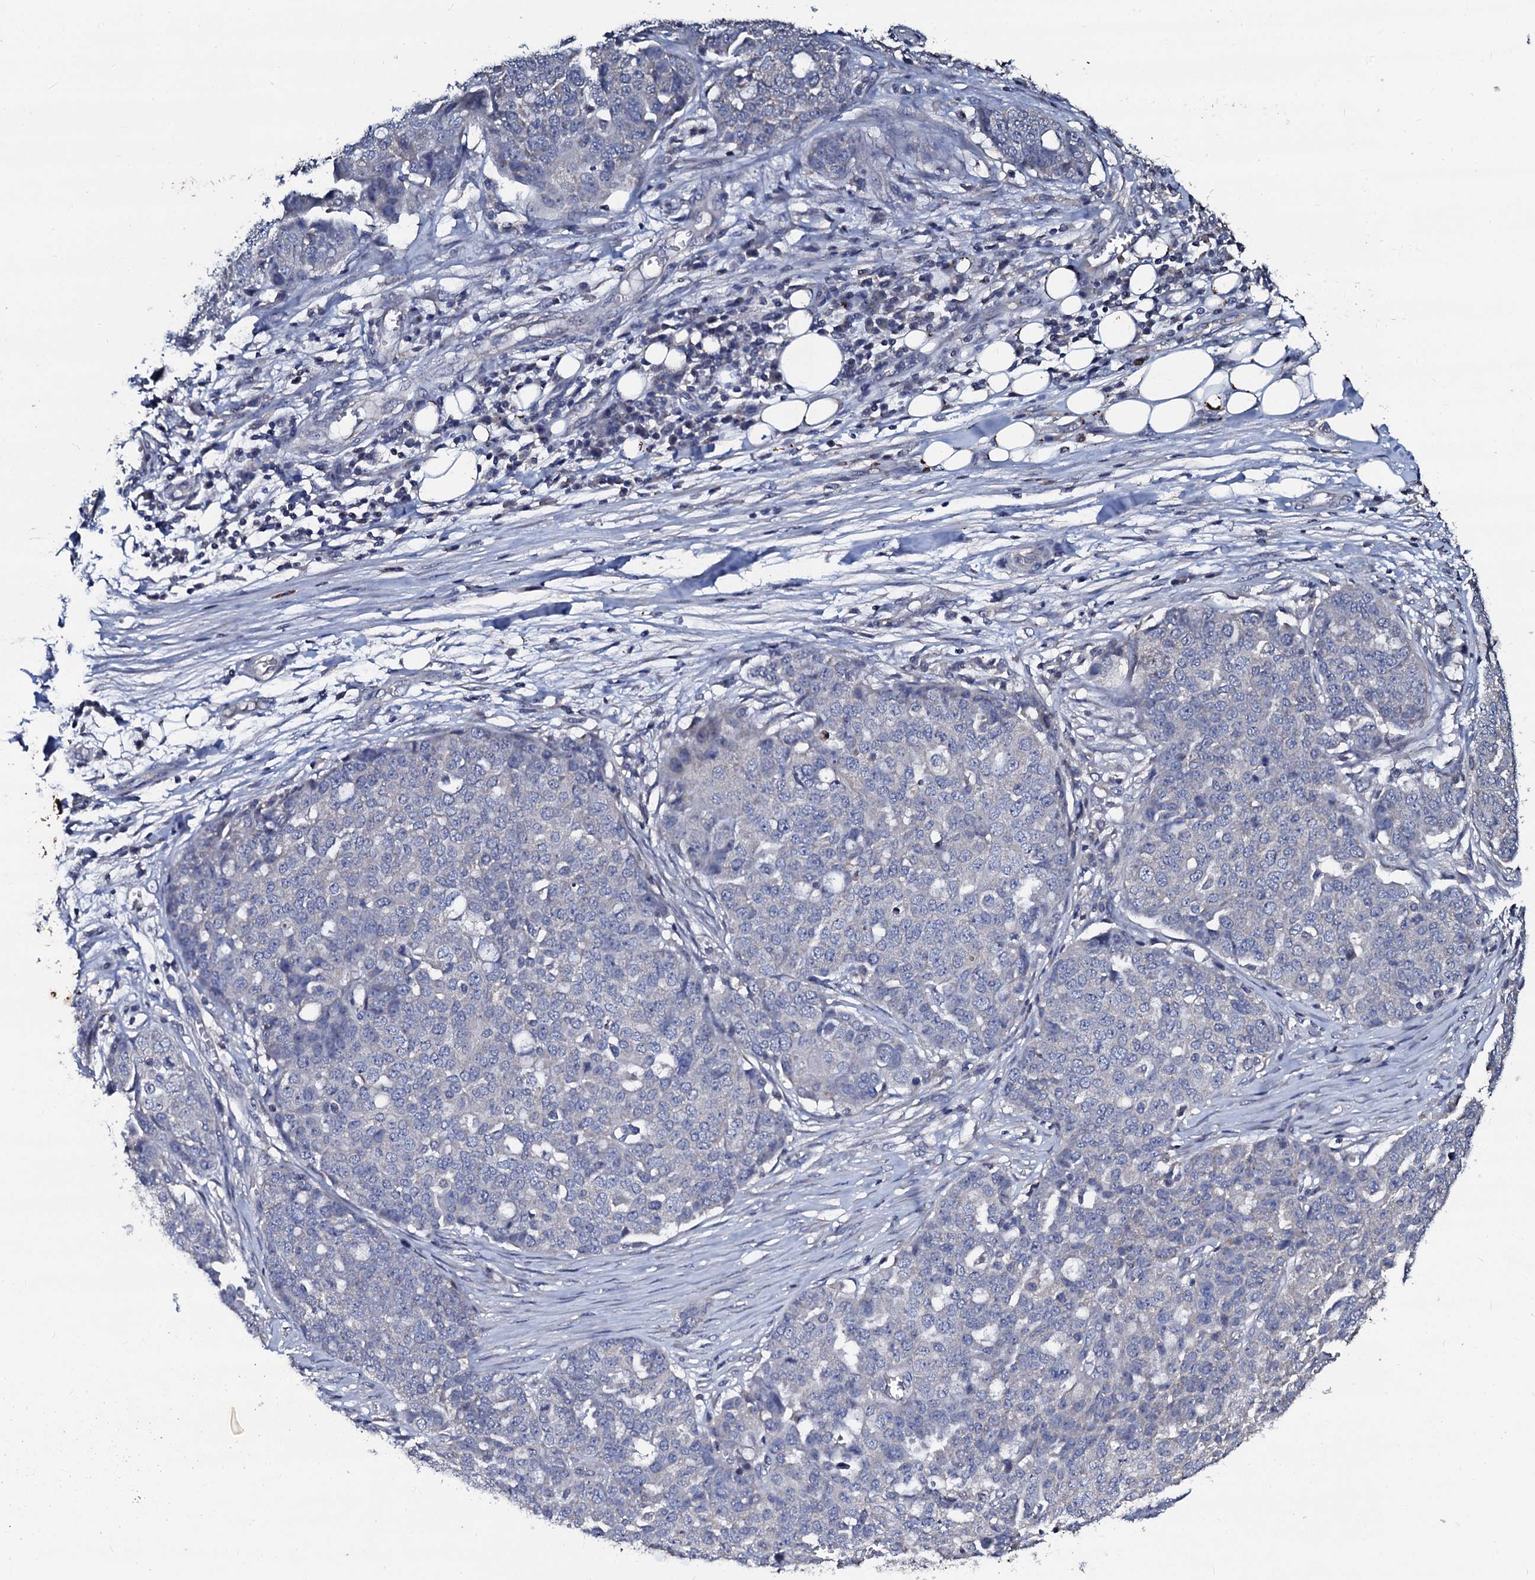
{"staining": {"intensity": "negative", "quantity": "none", "location": "none"}, "tissue": "ovarian cancer", "cell_type": "Tumor cells", "image_type": "cancer", "snomed": [{"axis": "morphology", "description": "Cystadenocarcinoma, serous, NOS"}, {"axis": "topography", "description": "Soft tissue"}, {"axis": "topography", "description": "Ovary"}], "caption": "Immunohistochemistry (IHC) micrograph of neoplastic tissue: ovarian cancer (serous cystadenocarcinoma) stained with DAB (3,3'-diaminobenzidine) displays no significant protein positivity in tumor cells.", "gene": "SLC37A4", "patient": {"sex": "female", "age": 57}}